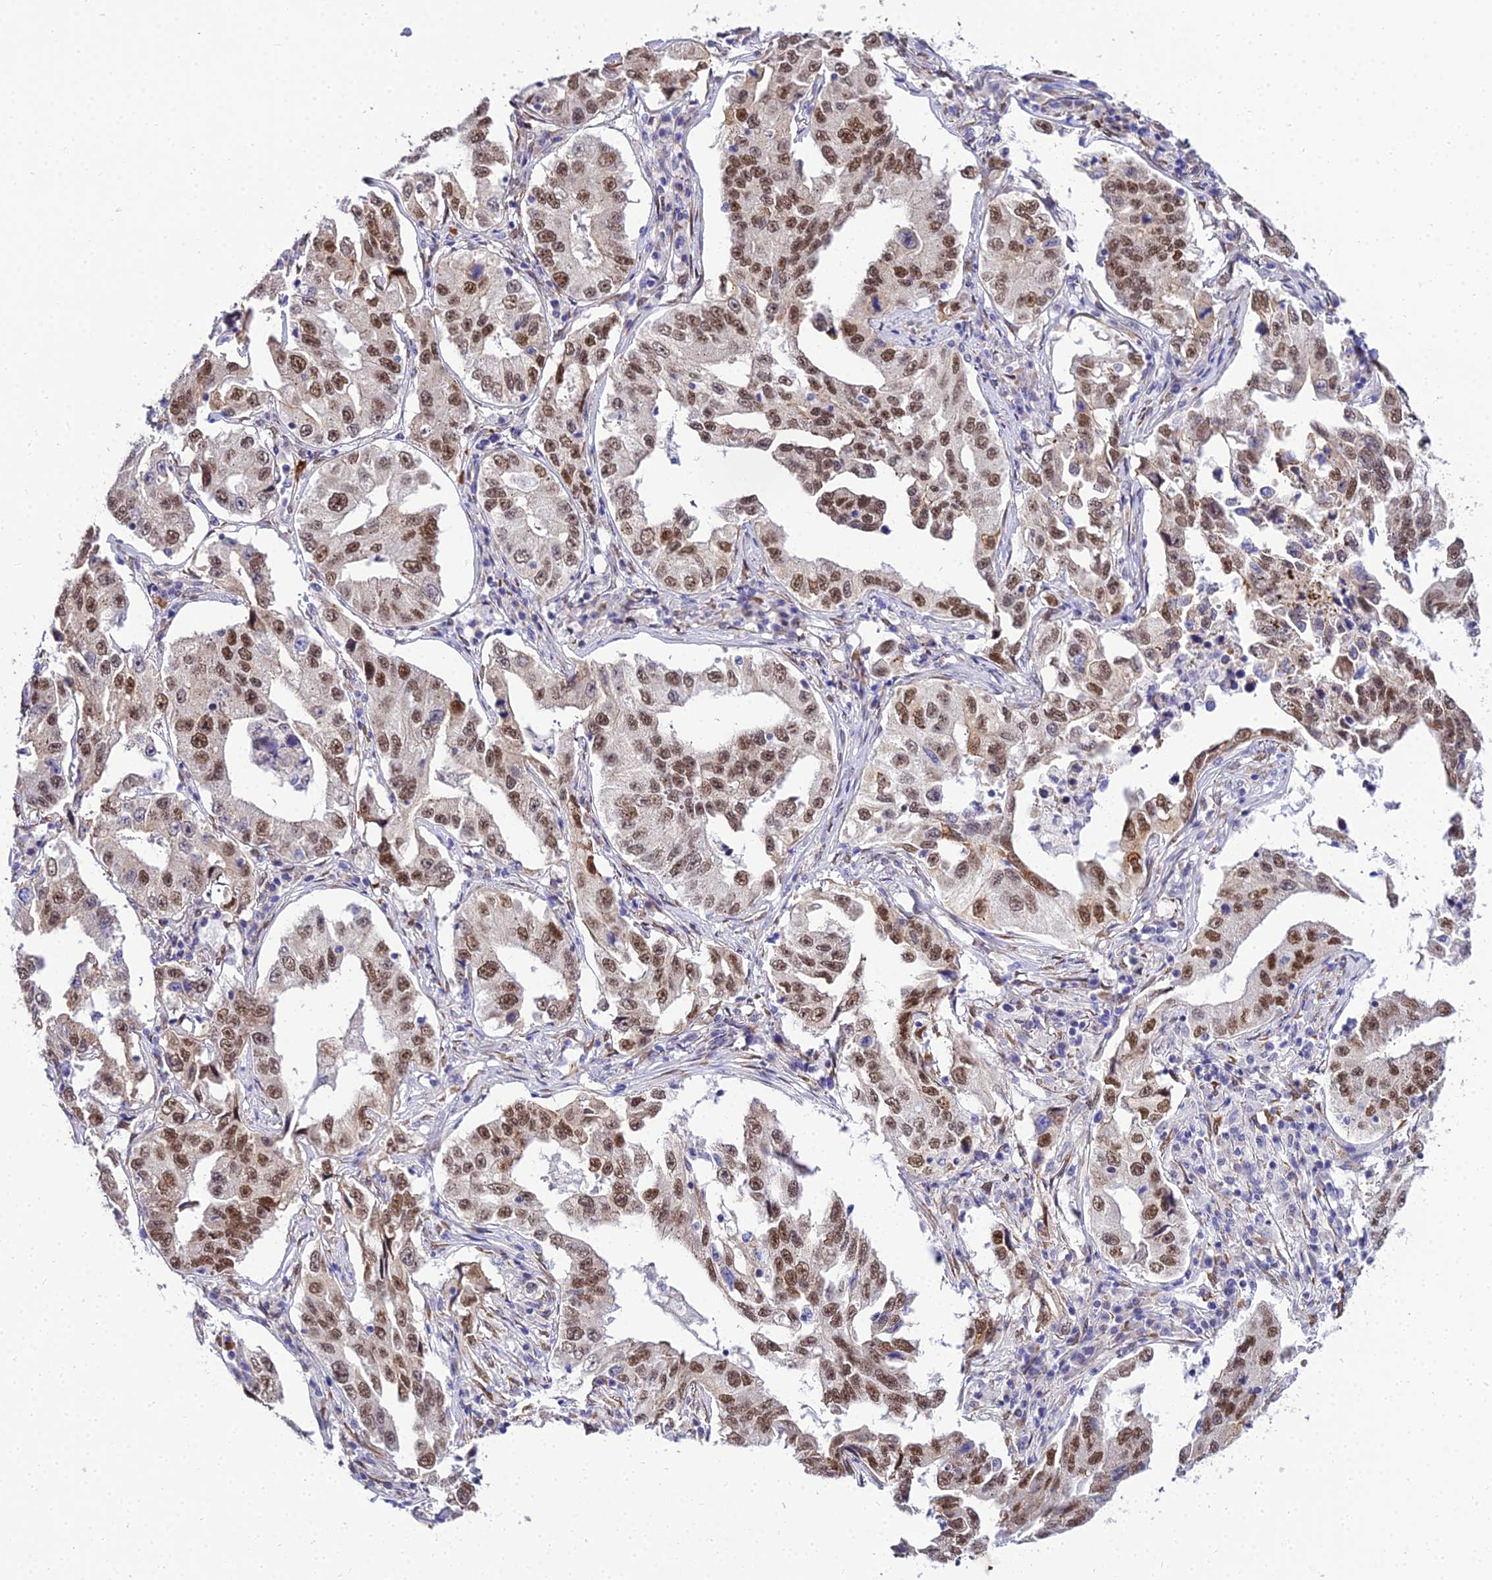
{"staining": {"intensity": "moderate", "quantity": ">75%", "location": "nuclear"}, "tissue": "lung cancer", "cell_type": "Tumor cells", "image_type": "cancer", "snomed": [{"axis": "morphology", "description": "Adenocarcinoma, NOS"}, {"axis": "topography", "description": "Lung"}], "caption": "IHC histopathology image of neoplastic tissue: human lung cancer (adenocarcinoma) stained using immunohistochemistry displays medium levels of moderate protein expression localized specifically in the nuclear of tumor cells, appearing as a nuclear brown color.", "gene": "BCL9", "patient": {"sex": "female", "age": 51}}